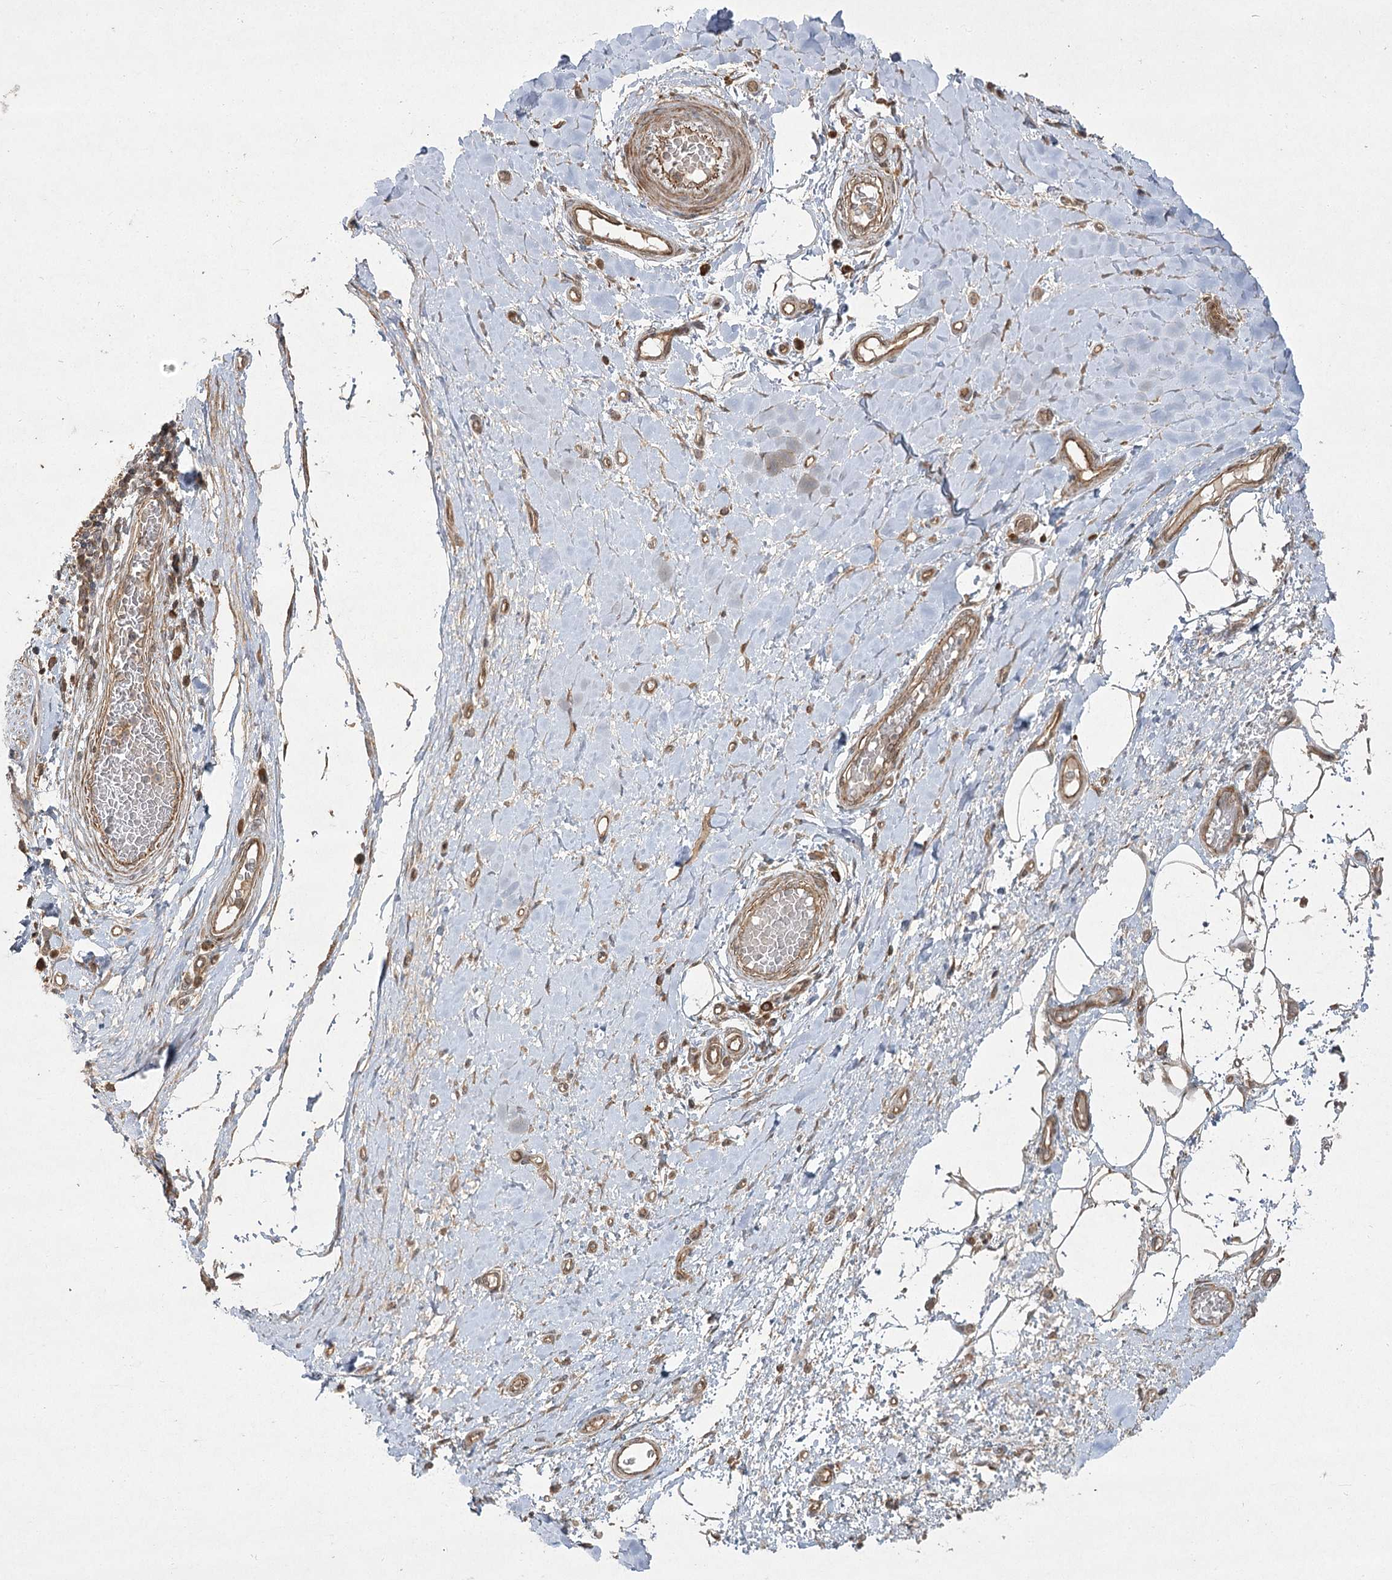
{"staining": {"intensity": "weak", "quantity": "25%-75%", "location": "cytoplasmic/membranous"}, "tissue": "adipose tissue", "cell_type": "Adipocytes", "image_type": "normal", "snomed": [{"axis": "morphology", "description": "Normal tissue, NOS"}, {"axis": "morphology", "description": "Adenocarcinoma, NOS"}, {"axis": "topography", "description": "Esophagus"}, {"axis": "topography", "description": "Stomach, upper"}, {"axis": "topography", "description": "Peripheral nerve tissue"}], "caption": "Protein expression by immunohistochemistry shows weak cytoplasmic/membranous staining in about 25%-75% of adipocytes in normal adipose tissue. The staining was performed using DAB (3,3'-diaminobenzidine) to visualize the protein expression in brown, while the nuclei were stained in blue with hematoxylin (Magnification: 20x).", "gene": "CPLANE1", "patient": {"sex": "male", "age": 62}}